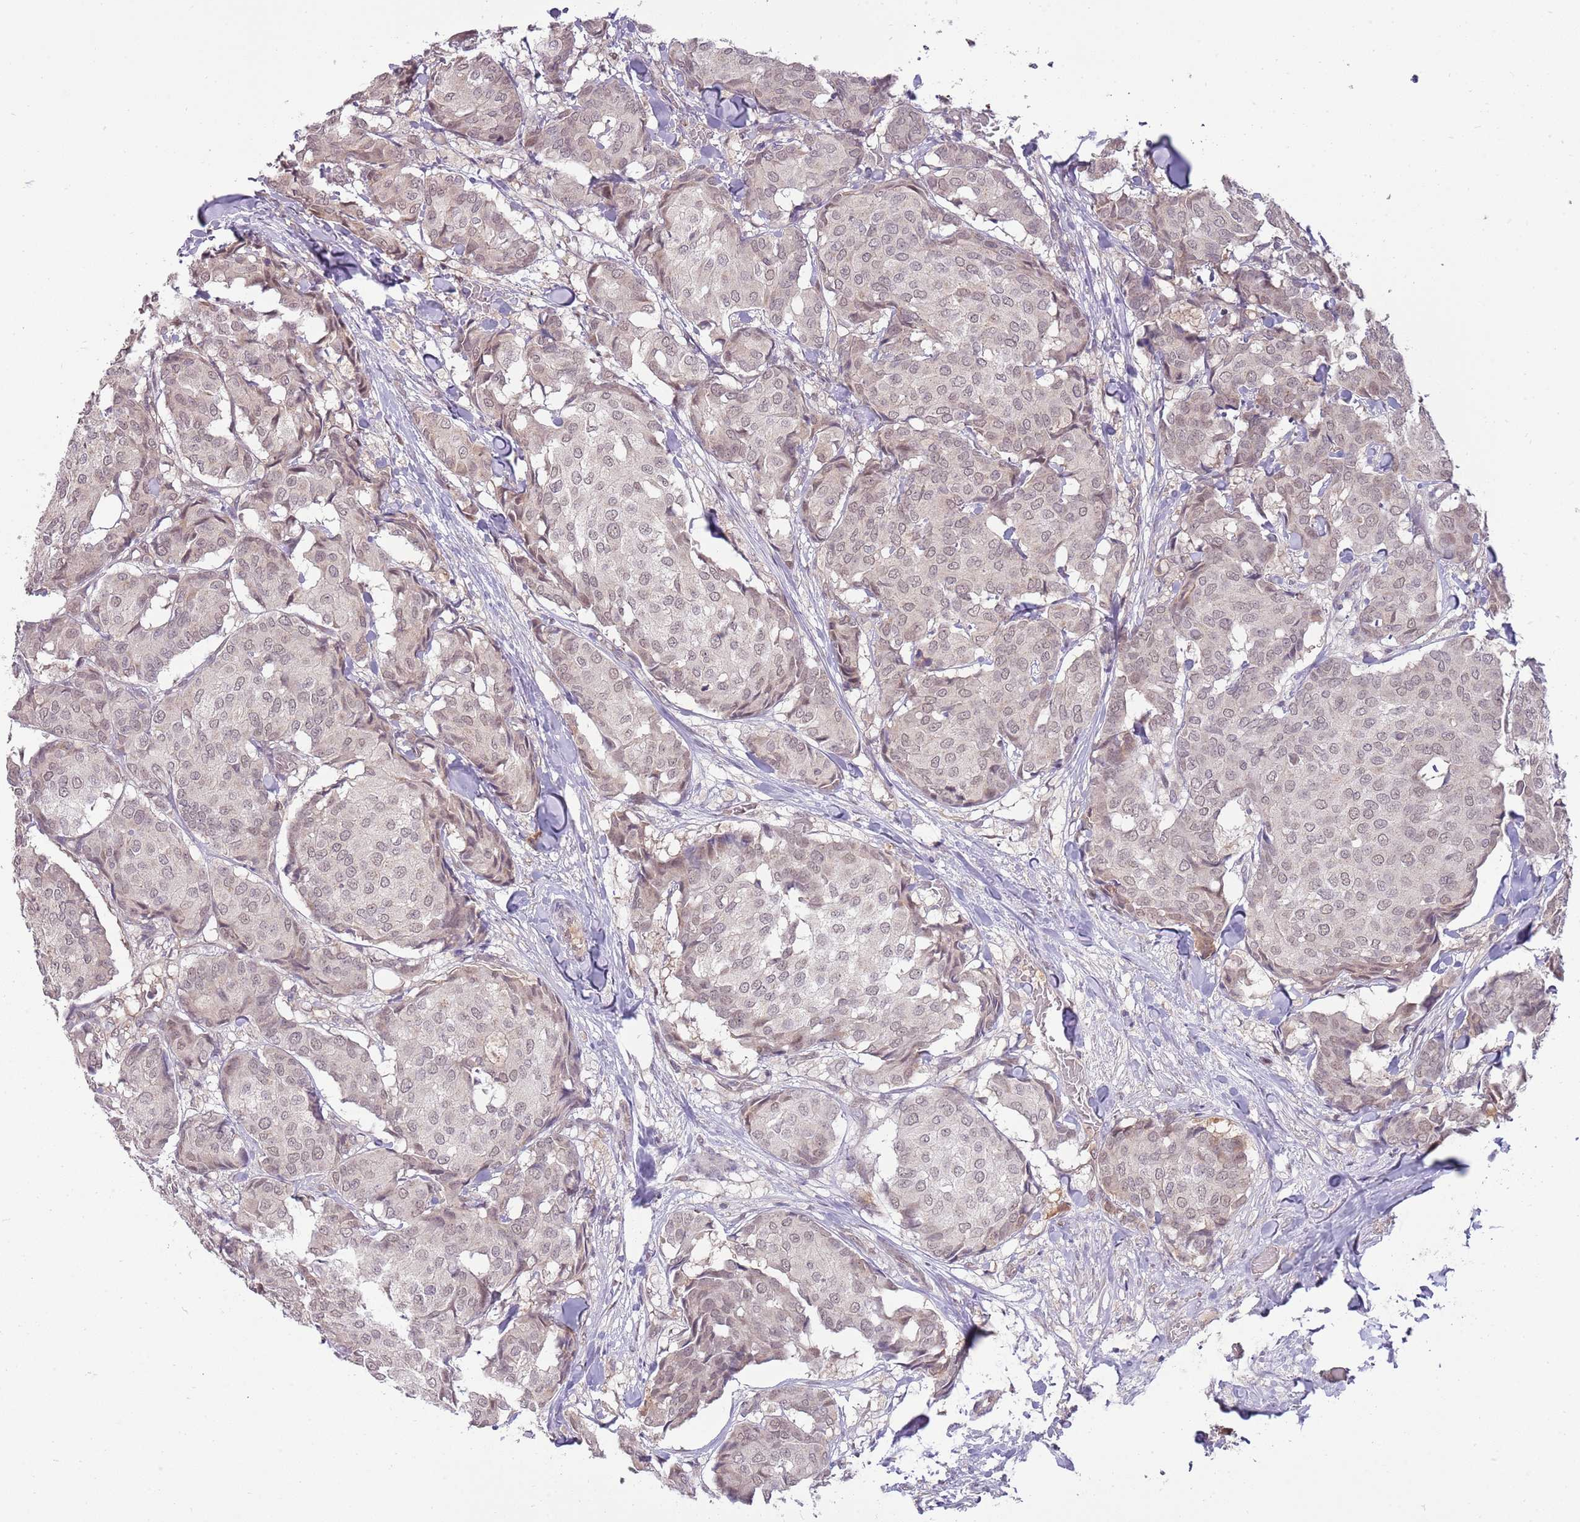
{"staining": {"intensity": "weak", "quantity": "25%-75%", "location": "nuclear"}, "tissue": "breast cancer", "cell_type": "Tumor cells", "image_type": "cancer", "snomed": [{"axis": "morphology", "description": "Duct carcinoma"}, {"axis": "topography", "description": "Breast"}], "caption": "A brown stain shows weak nuclear expression of a protein in human invasive ductal carcinoma (breast) tumor cells.", "gene": "NBPF6", "patient": {"sex": "female", "age": 75}}